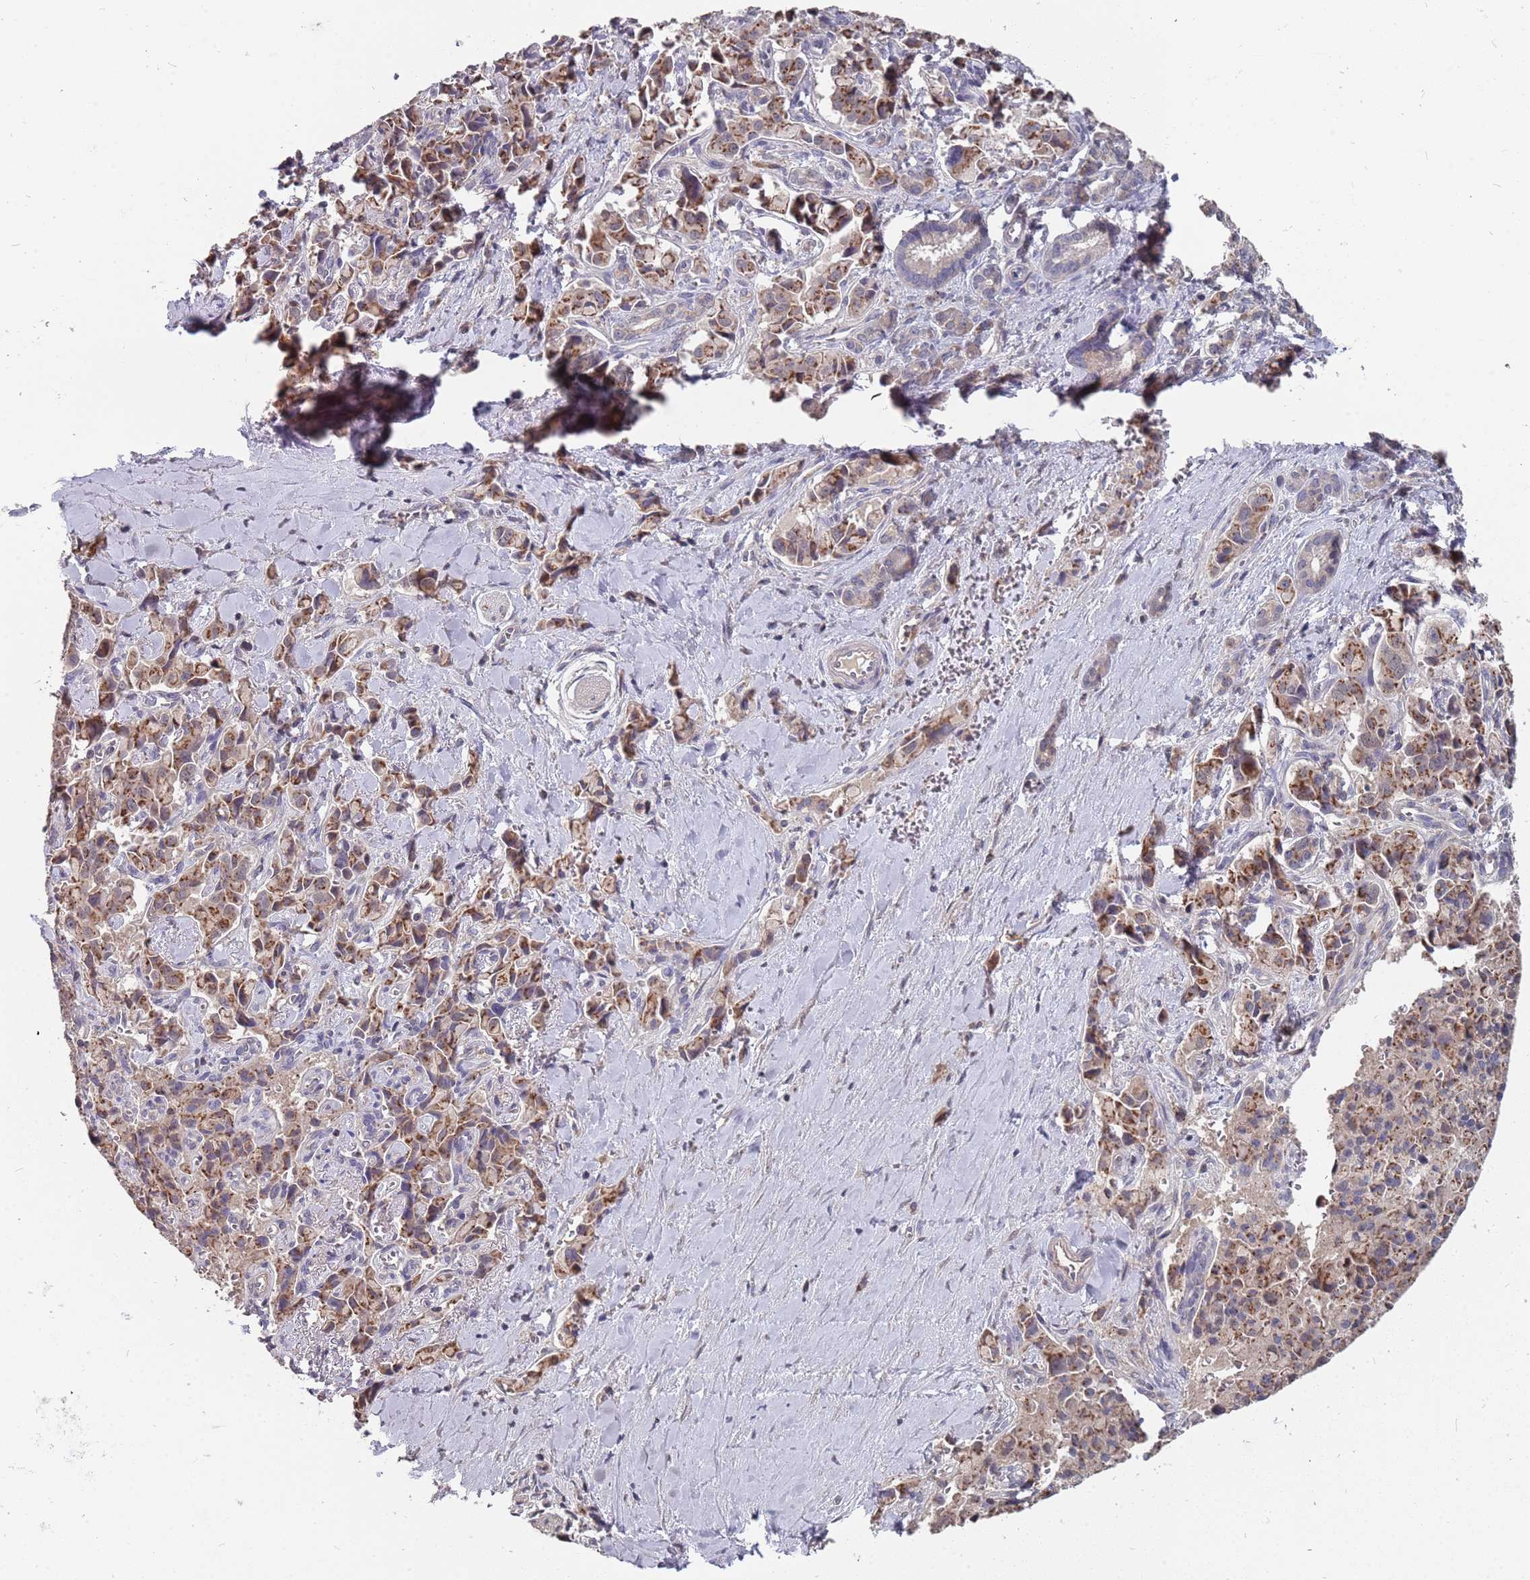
{"staining": {"intensity": "moderate", "quantity": ">75%", "location": "cytoplasmic/membranous"}, "tissue": "pancreatic cancer", "cell_type": "Tumor cells", "image_type": "cancer", "snomed": [{"axis": "morphology", "description": "Adenocarcinoma, NOS"}, {"axis": "topography", "description": "Pancreas"}], "caption": "Moderate cytoplasmic/membranous protein expression is appreciated in about >75% of tumor cells in pancreatic cancer.", "gene": "TCEANC2", "patient": {"sex": "male", "age": 65}}